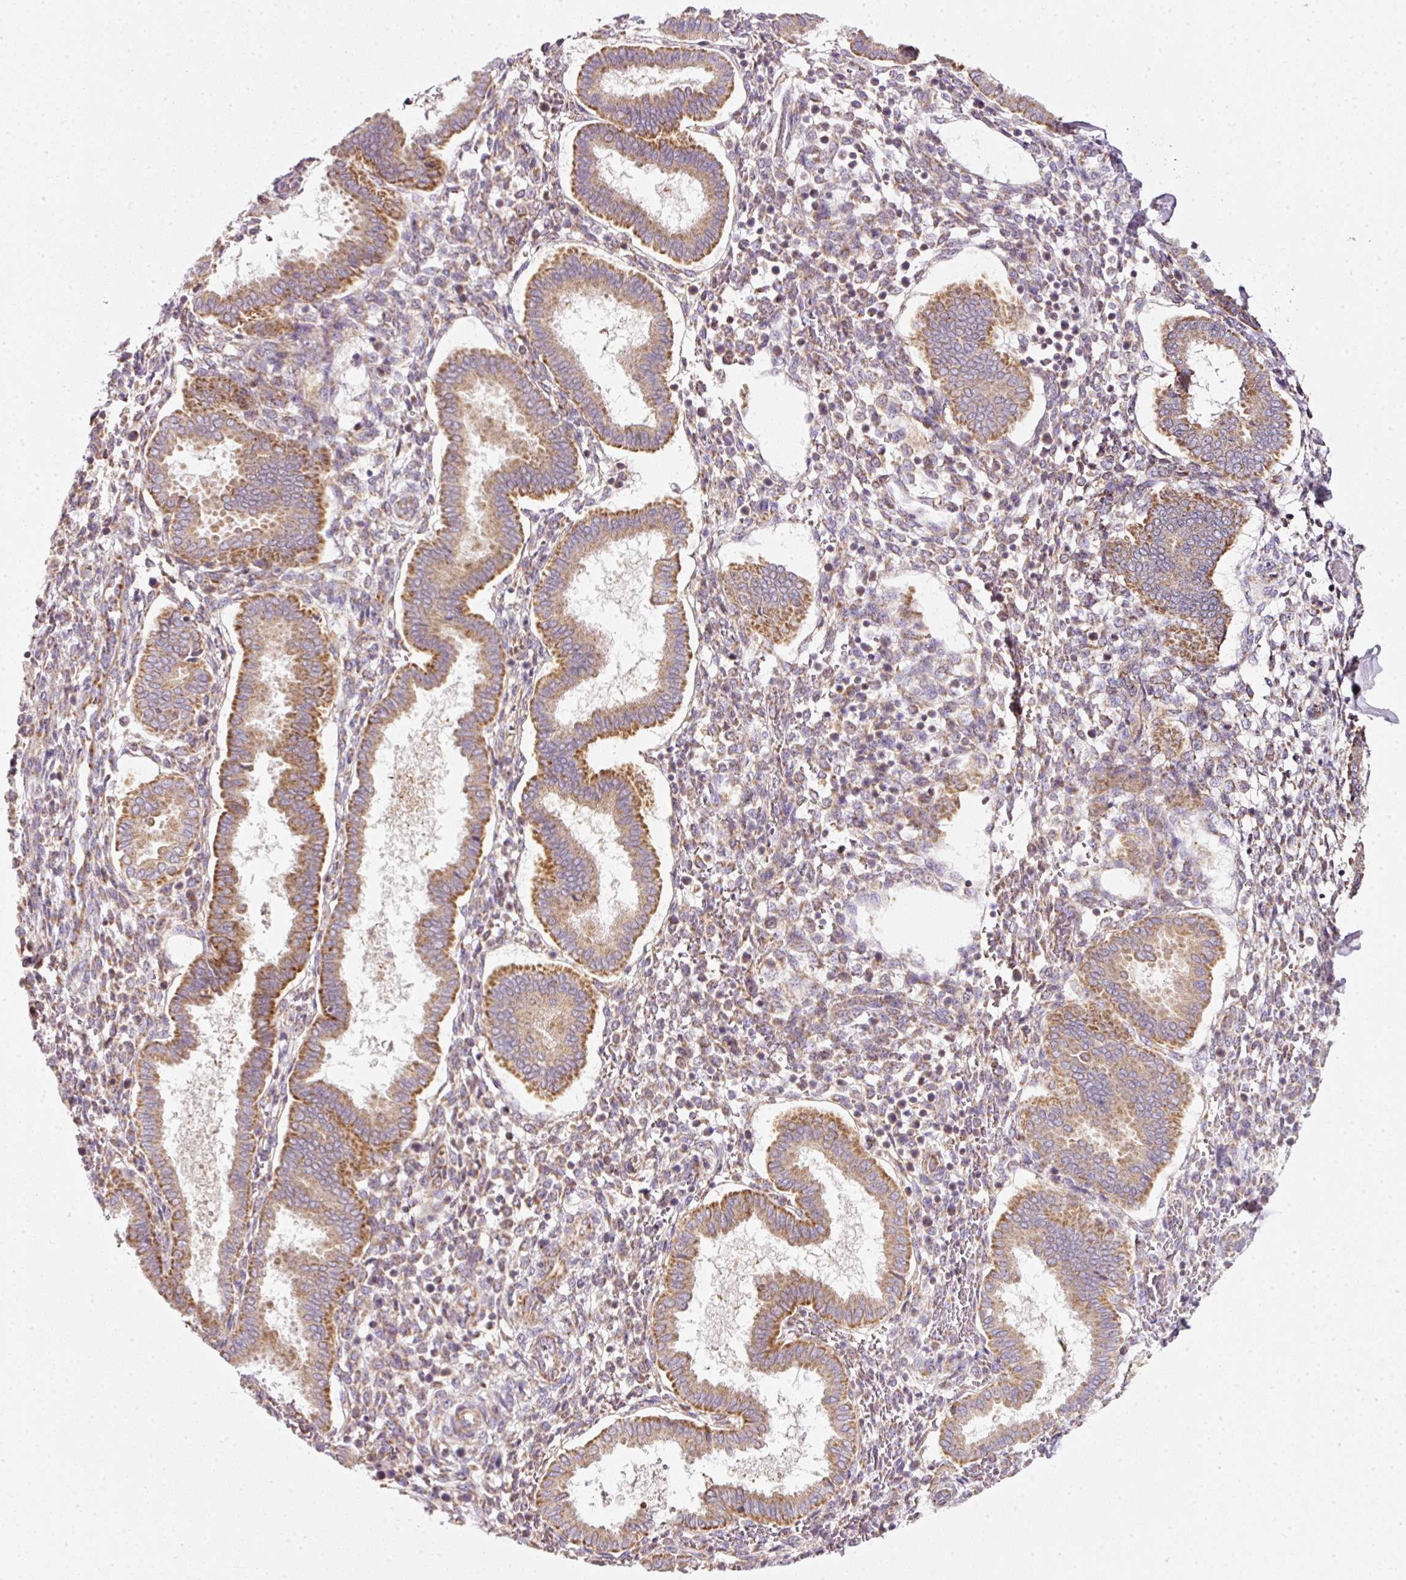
{"staining": {"intensity": "moderate", "quantity": "<25%", "location": "cytoplasmic/membranous"}, "tissue": "endometrium", "cell_type": "Cells in endometrial stroma", "image_type": "normal", "snomed": [{"axis": "morphology", "description": "Normal tissue, NOS"}, {"axis": "topography", "description": "Endometrium"}], "caption": "Unremarkable endometrium was stained to show a protein in brown. There is low levels of moderate cytoplasmic/membranous staining in about <25% of cells in endometrial stroma. (DAB IHC with brightfield microscopy, high magnification).", "gene": "NDUFA1", "patient": {"sex": "female", "age": 24}}